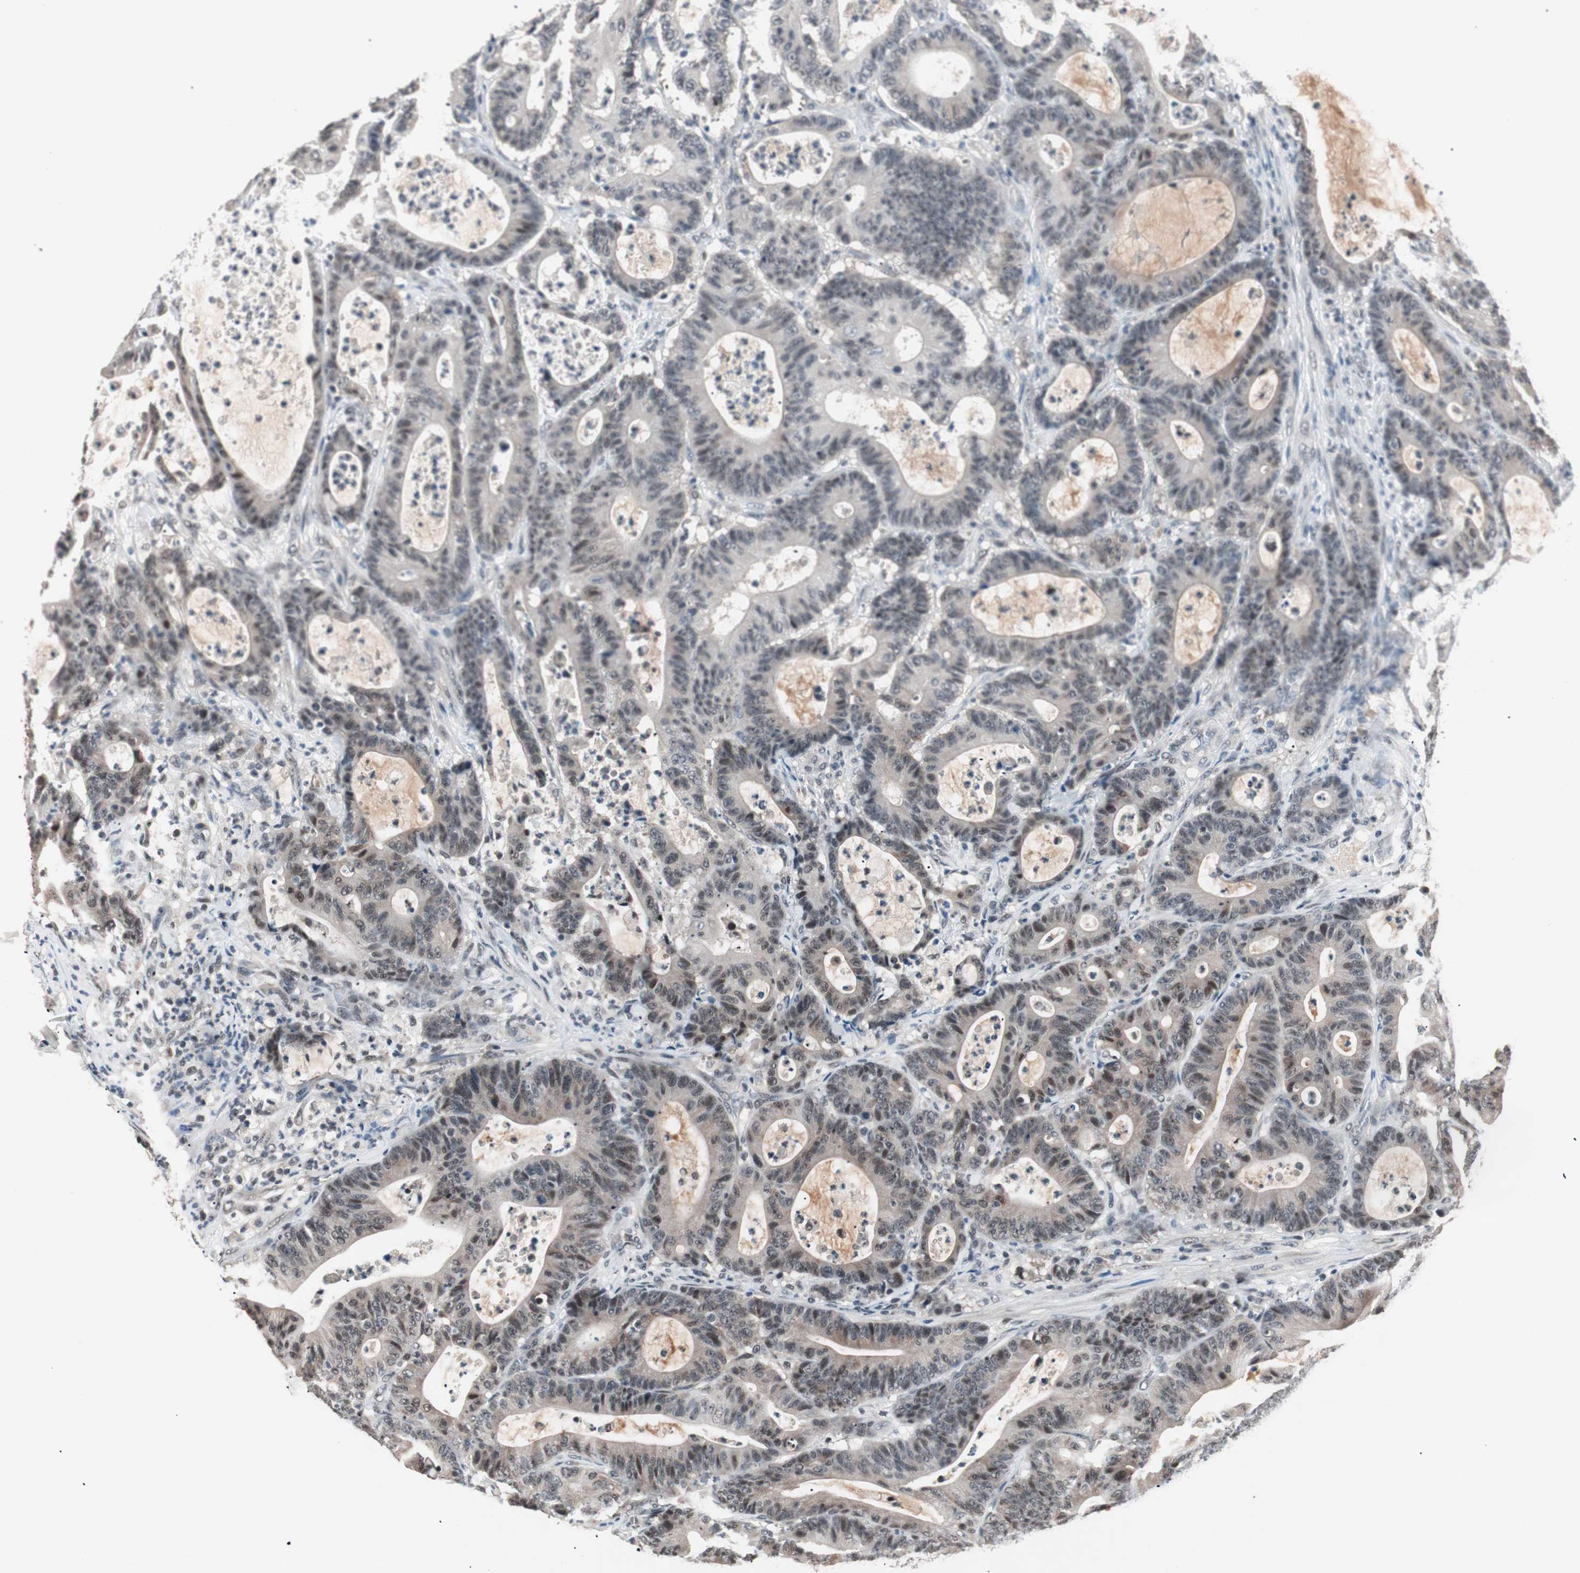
{"staining": {"intensity": "weak", "quantity": "25%-75%", "location": "nuclear"}, "tissue": "colorectal cancer", "cell_type": "Tumor cells", "image_type": "cancer", "snomed": [{"axis": "morphology", "description": "Adenocarcinoma, NOS"}, {"axis": "topography", "description": "Colon"}], "caption": "Brown immunohistochemical staining in adenocarcinoma (colorectal) demonstrates weak nuclear expression in approximately 25%-75% of tumor cells. (DAB IHC, brown staining for protein, blue staining for nuclei).", "gene": "NFRKB", "patient": {"sex": "female", "age": 84}}